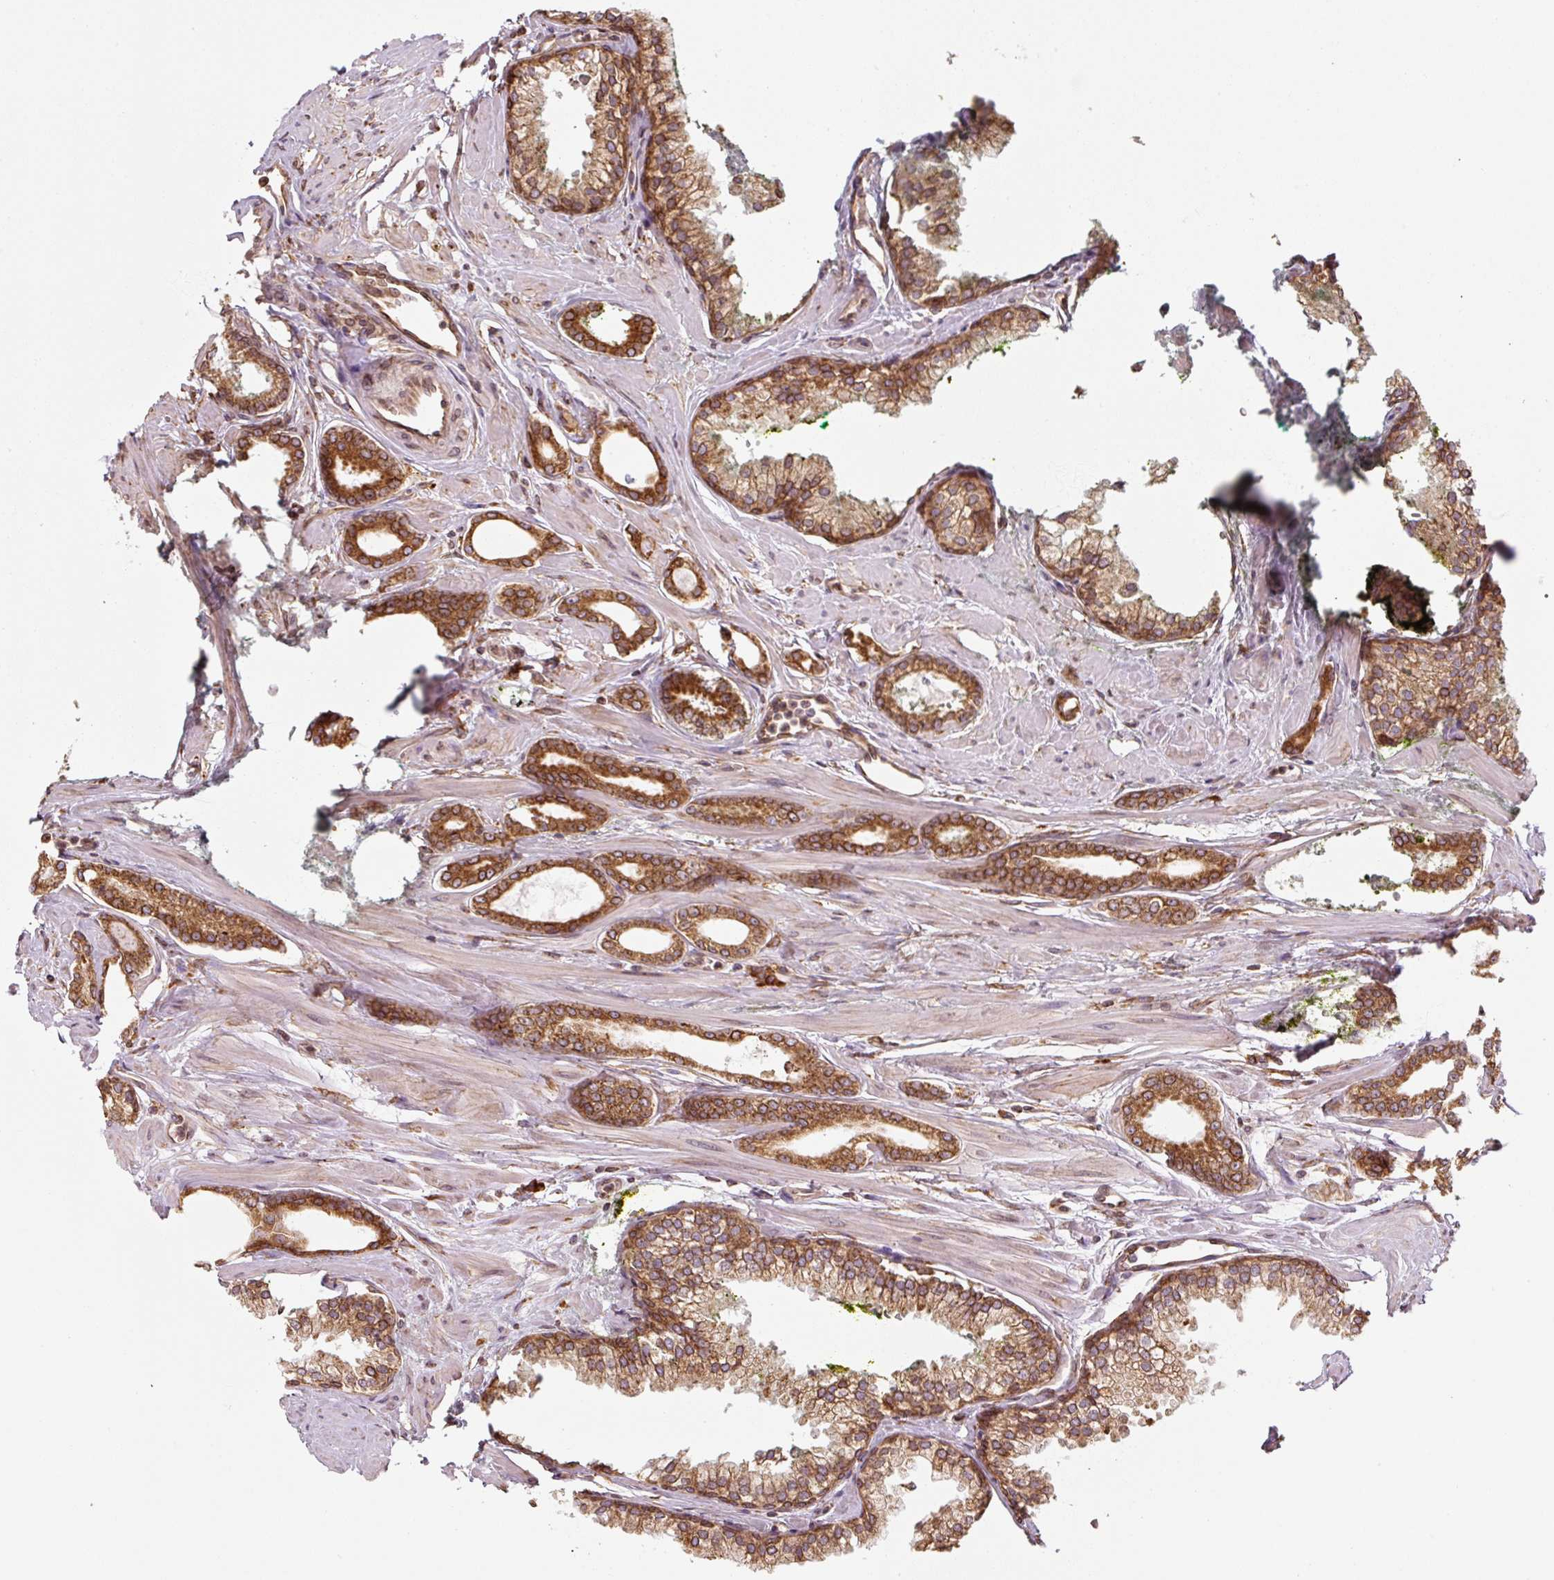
{"staining": {"intensity": "strong", "quantity": ">75%", "location": "cytoplasmic/membranous"}, "tissue": "prostate cancer", "cell_type": "Tumor cells", "image_type": "cancer", "snomed": [{"axis": "morphology", "description": "Adenocarcinoma, Low grade"}, {"axis": "topography", "description": "Prostate"}], "caption": "The micrograph exhibits staining of prostate cancer (adenocarcinoma (low-grade)), revealing strong cytoplasmic/membranous protein expression (brown color) within tumor cells.", "gene": "PRKCSH", "patient": {"sex": "male", "age": 60}}